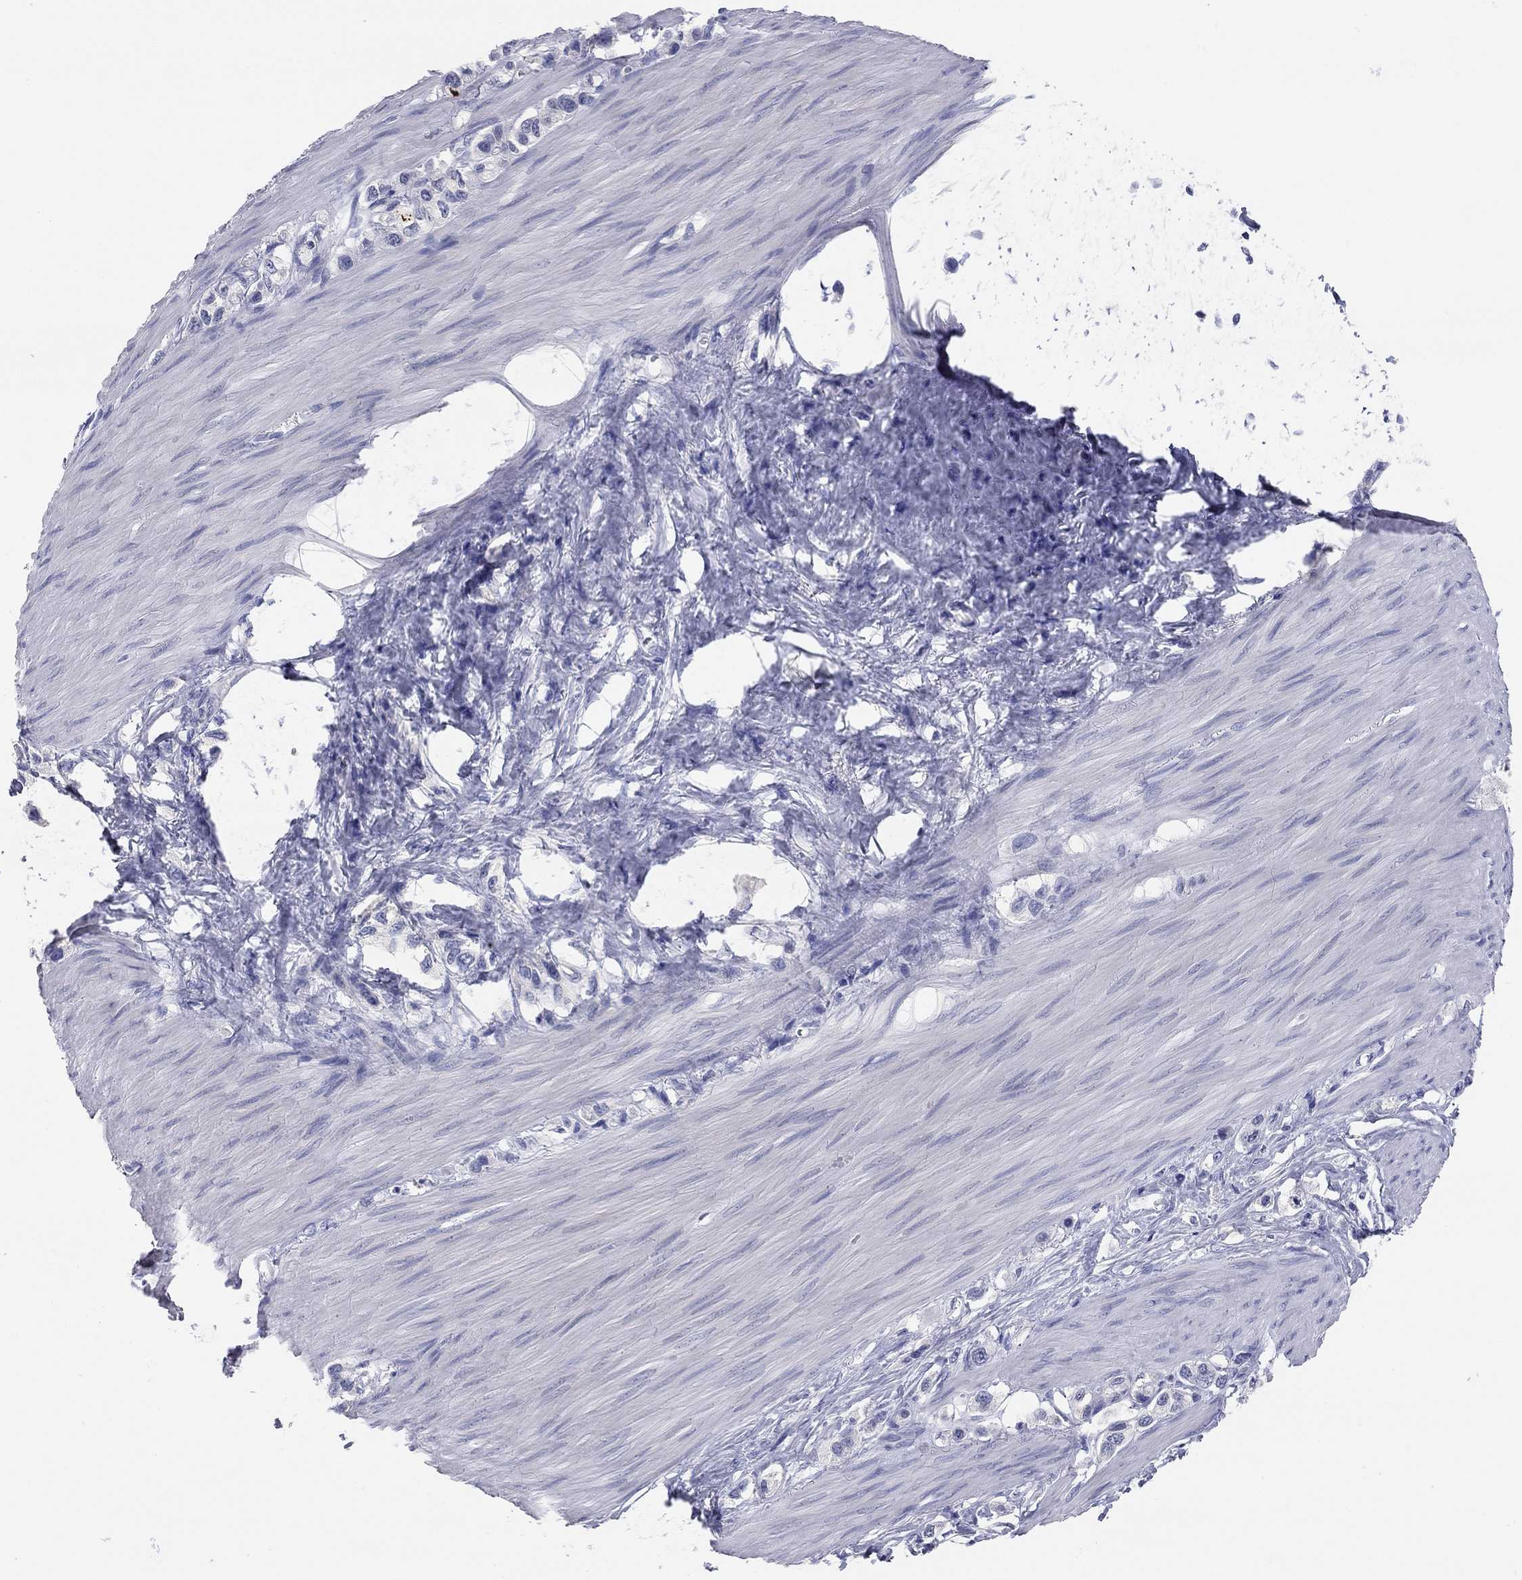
{"staining": {"intensity": "negative", "quantity": "none", "location": "none"}, "tissue": "stomach cancer", "cell_type": "Tumor cells", "image_type": "cancer", "snomed": [{"axis": "morphology", "description": "Normal tissue, NOS"}, {"axis": "morphology", "description": "Adenocarcinoma, NOS"}, {"axis": "morphology", "description": "Adenocarcinoma, High grade"}, {"axis": "topography", "description": "Stomach, upper"}, {"axis": "topography", "description": "Stomach"}], "caption": "A high-resolution micrograph shows IHC staining of stomach cancer (adenocarcinoma), which reveals no significant expression in tumor cells. The staining was performed using DAB to visualize the protein expression in brown, while the nuclei were stained in blue with hematoxylin (Magnification: 20x).", "gene": "TMEM221", "patient": {"sex": "female", "age": 65}}